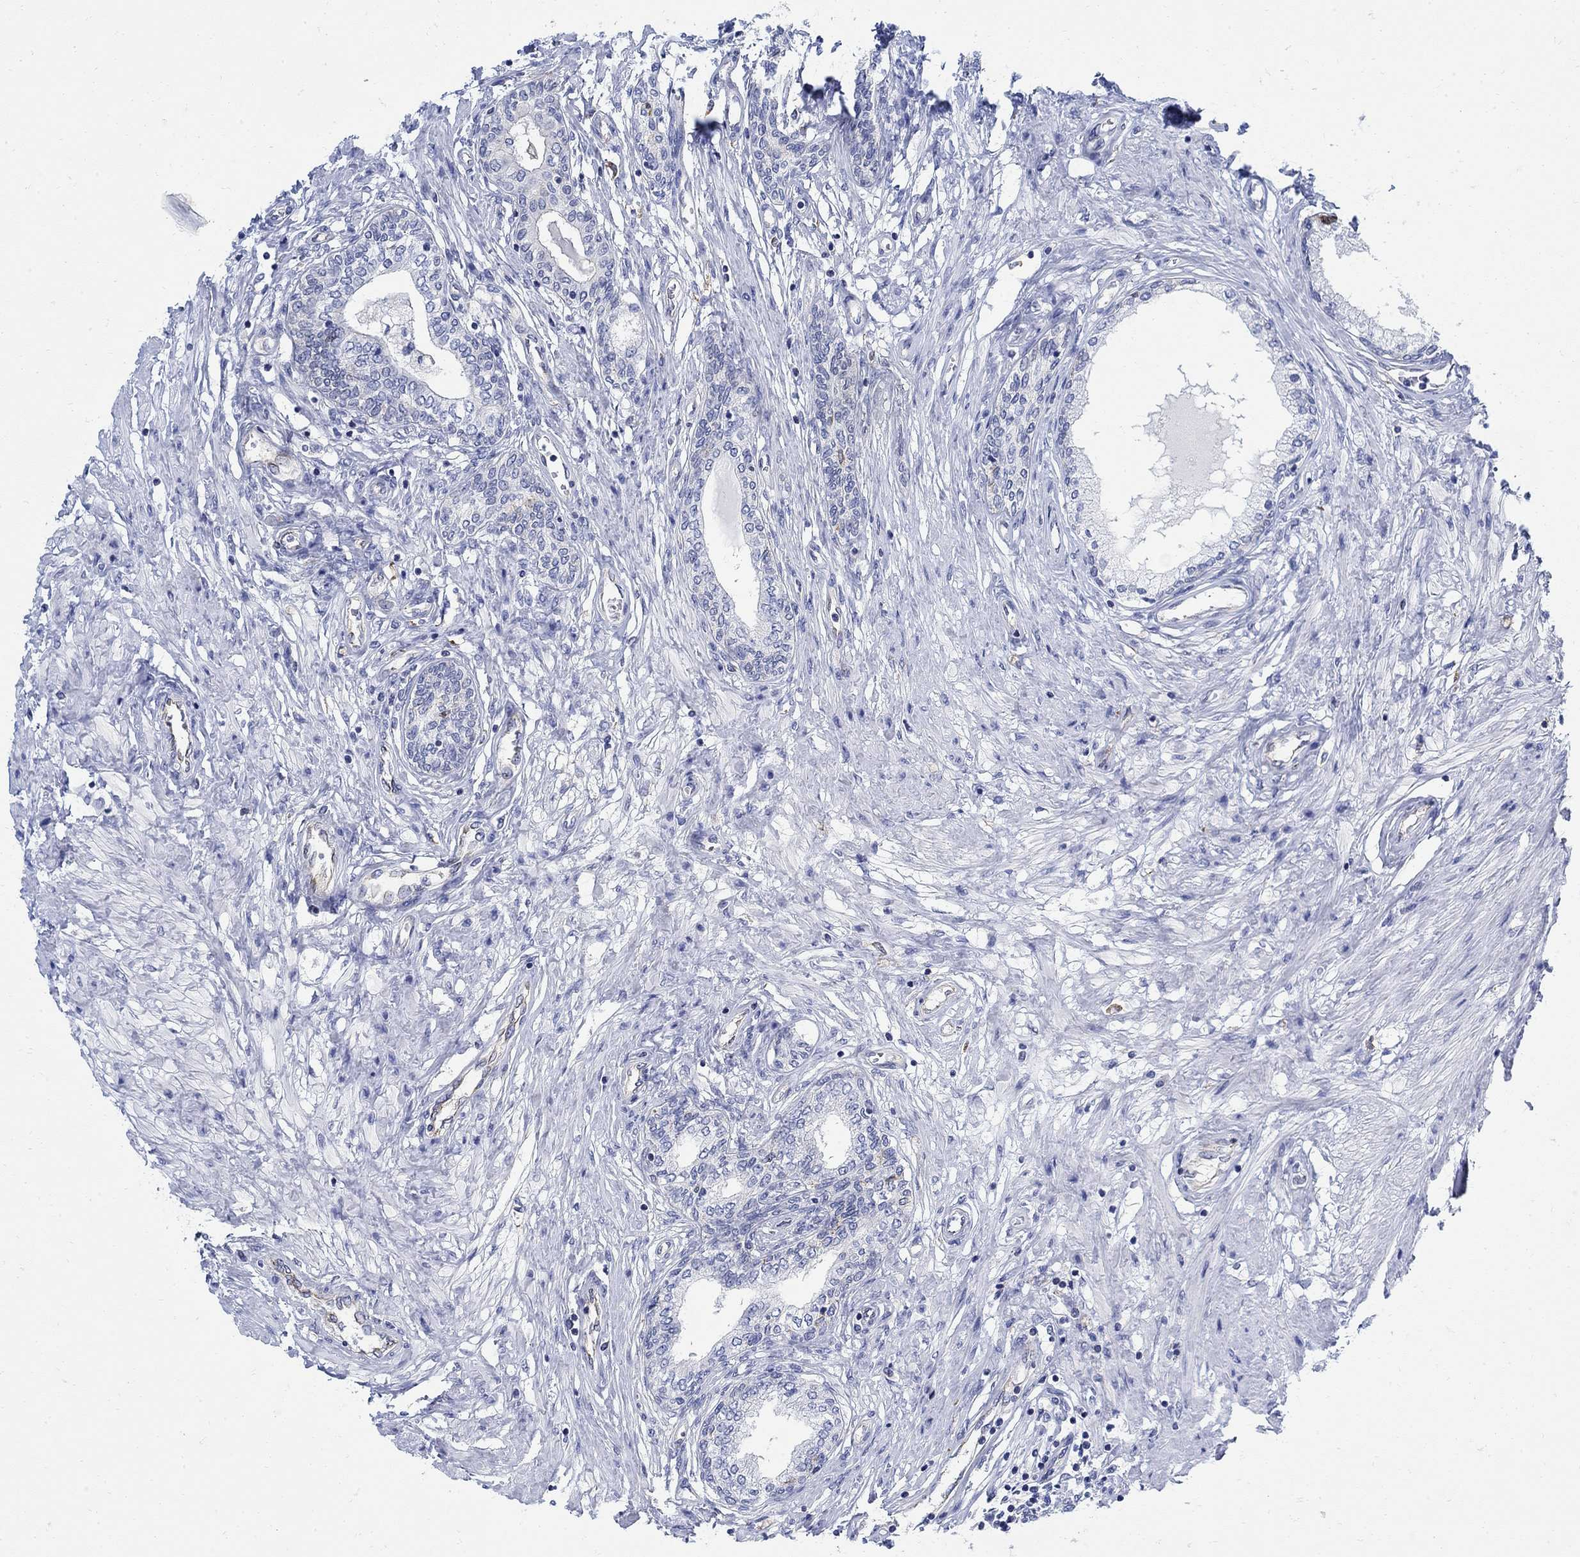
{"staining": {"intensity": "negative", "quantity": "none", "location": "none"}, "tissue": "prostate cancer", "cell_type": "Tumor cells", "image_type": "cancer", "snomed": [{"axis": "morphology", "description": "Adenocarcinoma, Low grade"}, {"axis": "topography", "description": "Prostate and seminal vesicle, NOS"}], "caption": "An IHC histopathology image of prostate low-grade adenocarcinoma is shown. There is no staining in tumor cells of prostate low-grade adenocarcinoma.", "gene": "PHF21B", "patient": {"sex": "male", "age": 61}}